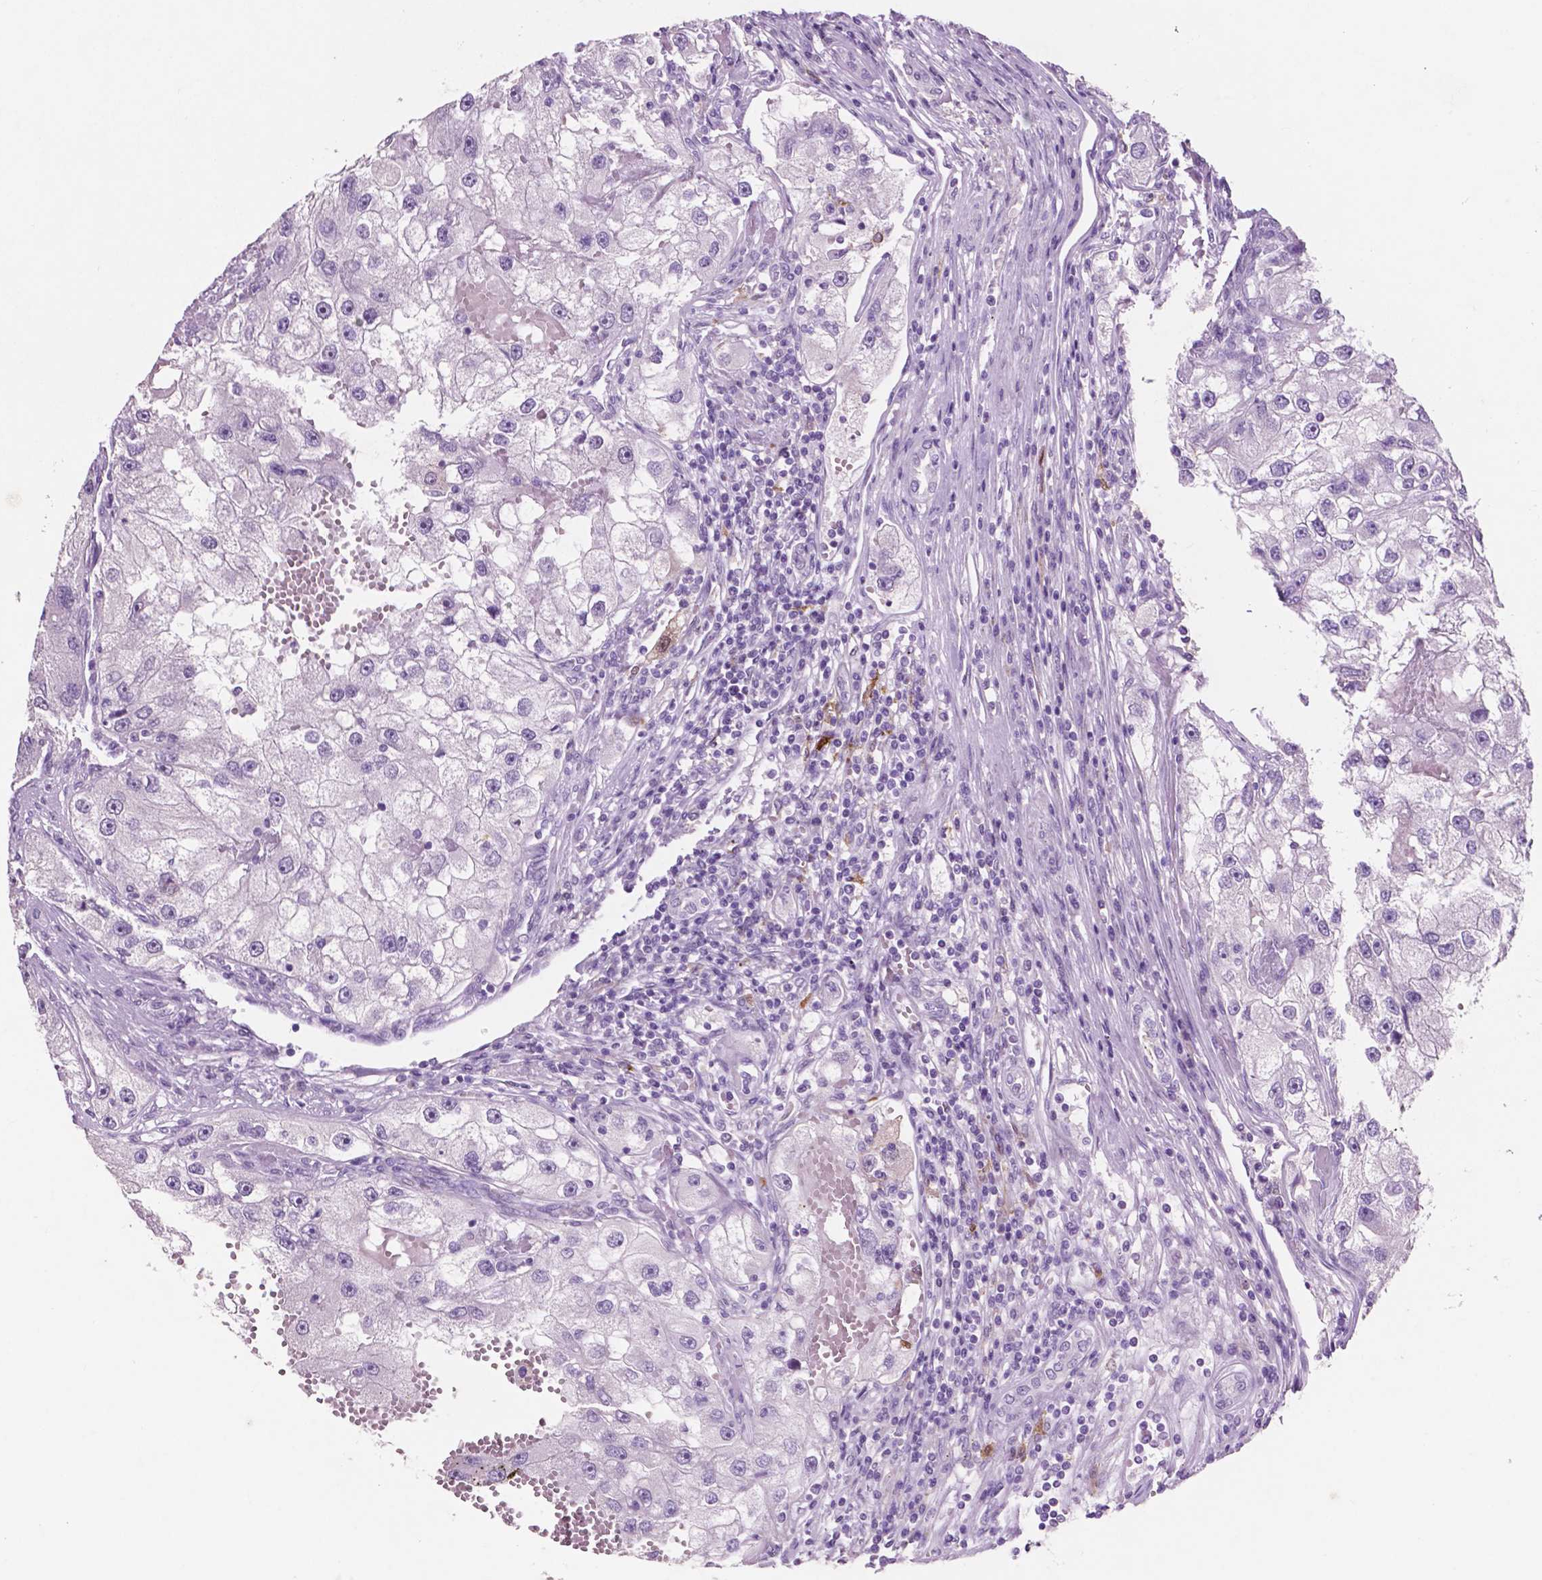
{"staining": {"intensity": "negative", "quantity": "none", "location": "none"}, "tissue": "renal cancer", "cell_type": "Tumor cells", "image_type": "cancer", "snomed": [{"axis": "morphology", "description": "Adenocarcinoma, NOS"}, {"axis": "topography", "description": "Kidney"}], "caption": "High power microscopy histopathology image of an immunohistochemistry (IHC) photomicrograph of adenocarcinoma (renal), revealing no significant expression in tumor cells.", "gene": "IDO1", "patient": {"sex": "male", "age": 63}}